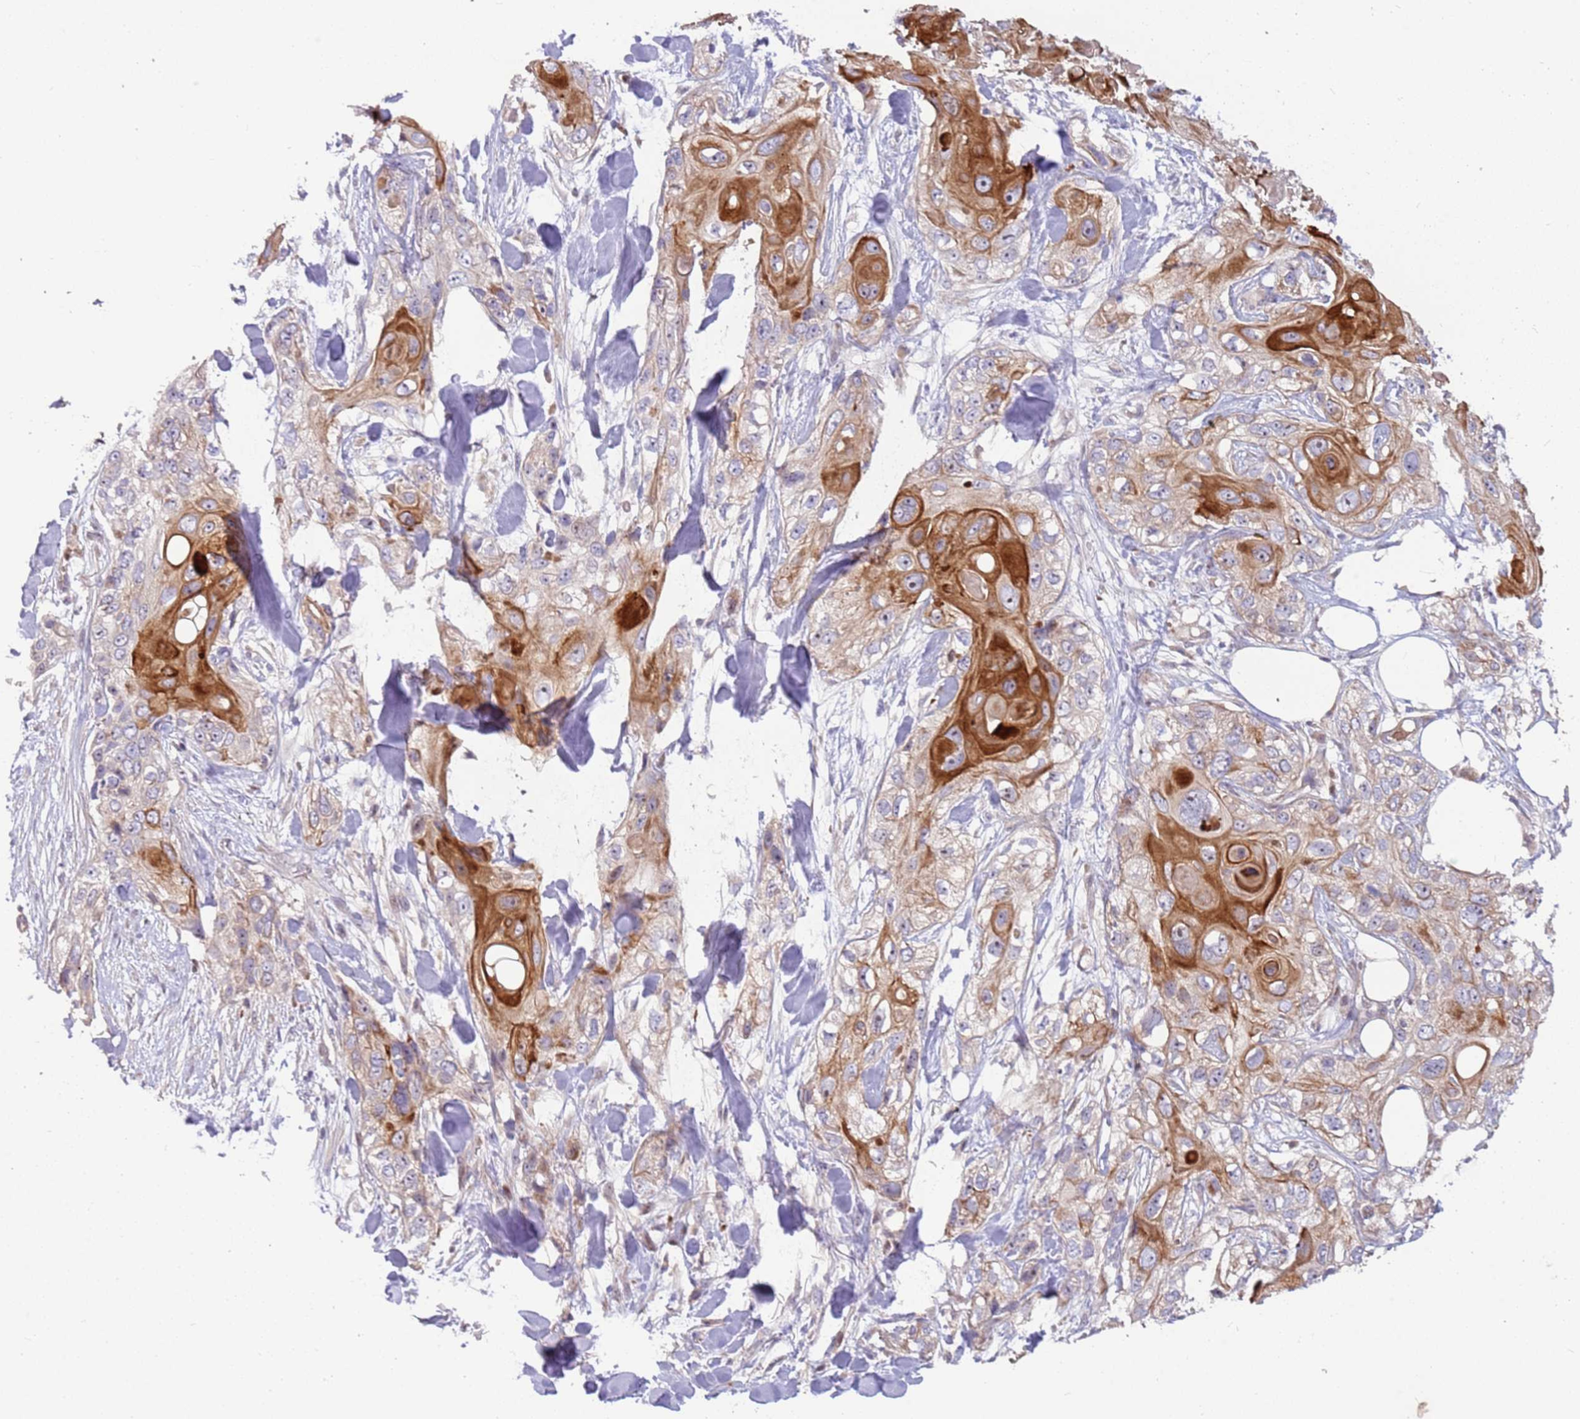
{"staining": {"intensity": "strong", "quantity": "25%-75%", "location": "cytoplasmic/membranous,nuclear"}, "tissue": "skin cancer", "cell_type": "Tumor cells", "image_type": "cancer", "snomed": [{"axis": "morphology", "description": "Normal tissue, NOS"}, {"axis": "morphology", "description": "Squamous cell carcinoma, NOS"}, {"axis": "topography", "description": "Skin"}], "caption": "This image demonstrates skin cancer stained with immunohistochemistry (IHC) to label a protein in brown. The cytoplasmic/membranous and nuclear of tumor cells show strong positivity for the protein. Nuclei are counter-stained blue.", "gene": "TRAPPC6B", "patient": {"sex": "male", "age": 72}}